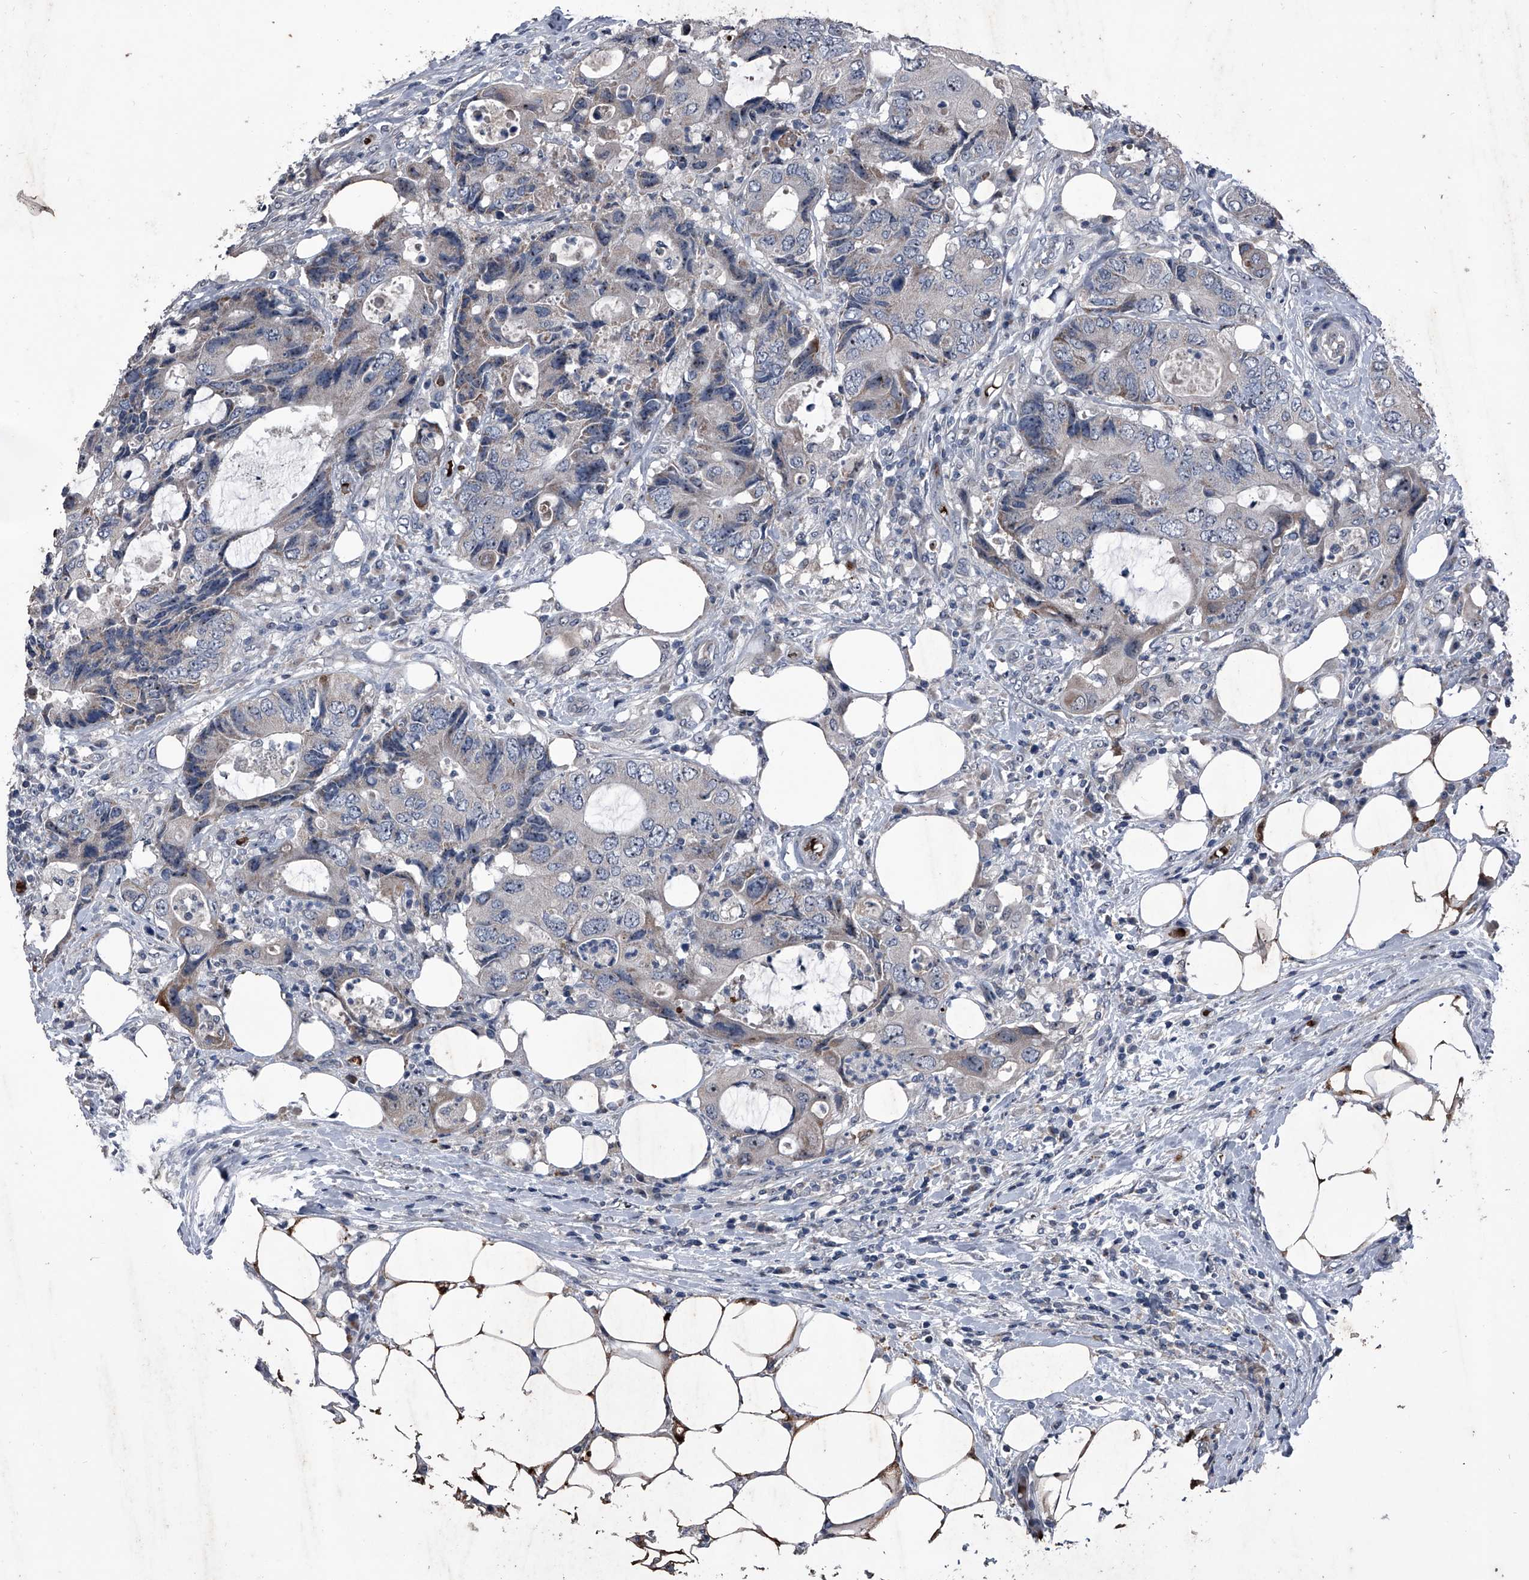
{"staining": {"intensity": "negative", "quantity": "none", "location": "none"}, "tissue": "colorectal cancer", "cell_type": "Tumor cells", "image_type": "cancer", "snomed": [{"axis": "morphology", "description": "Adenocarcinoma, NOS"}, {"axis": "topography", "description": "Colon"}], "caption": "DAB immunohistochemical staining of human colorectal adenocarcinoma exhibits no significant staining in tumor cells.", "gene": "CEP85L", "patient": {"sex": "male", "age": 71}}